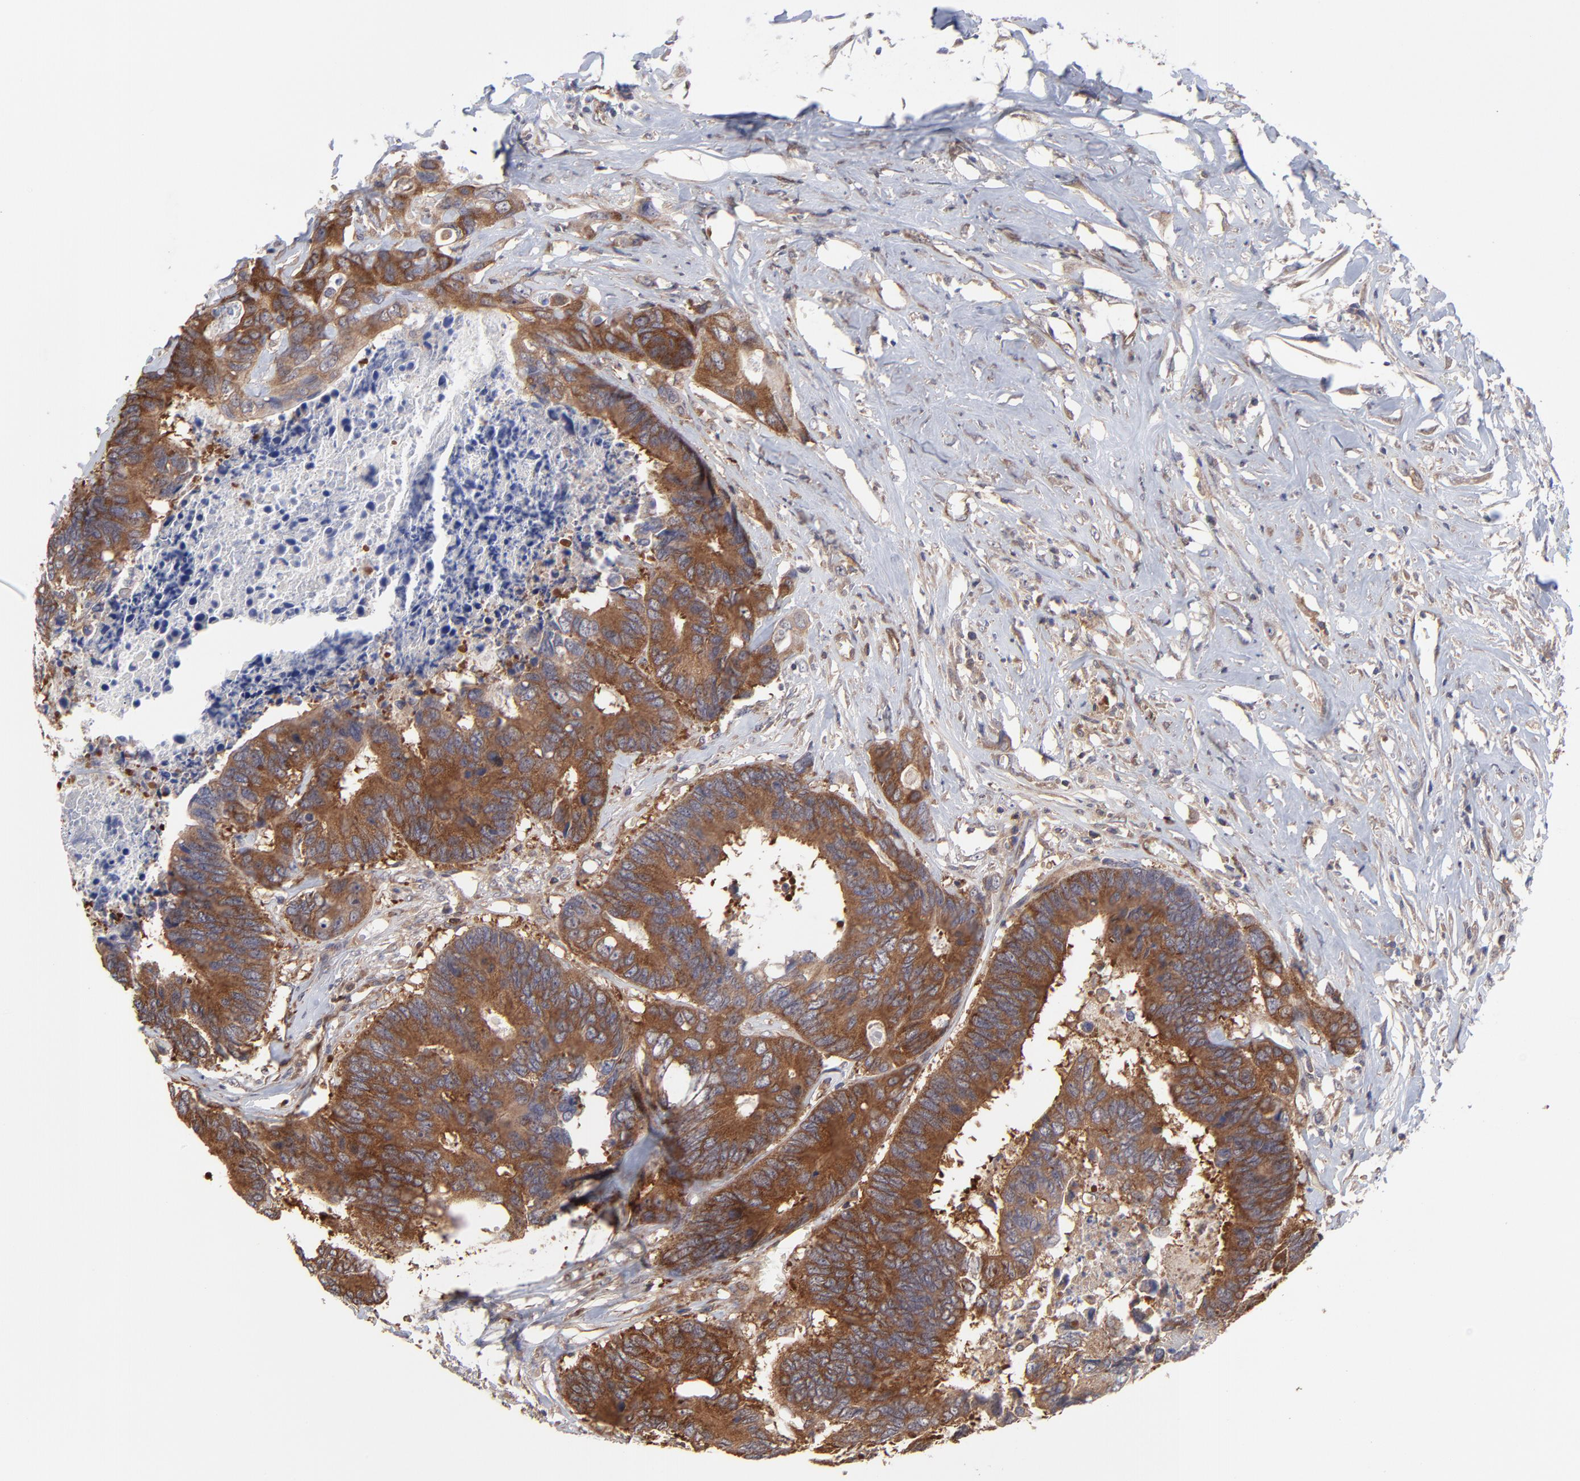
{"staining": {"intensity": "strong", "quantity": ">75%", "location": "cytoplasmic/membranous"}, "tissue": "colorectal cancer", "cell_type": "Tumor cells", "image_type": "cancer", "snomed": [{"axis": "morphology", "description": "Adenocarcinoma, NOS"}, {"axis": "topography", "description": "Rectum"}], "caption": "This micrograph shows immunohistochemistry staining of adenocarcinoma (colorectal), with high strong cytoplasmic/membranous expression in approximately >75% of tumor cells.", "gene": "GART", "patient": {"sex": "male", "age": 55}}